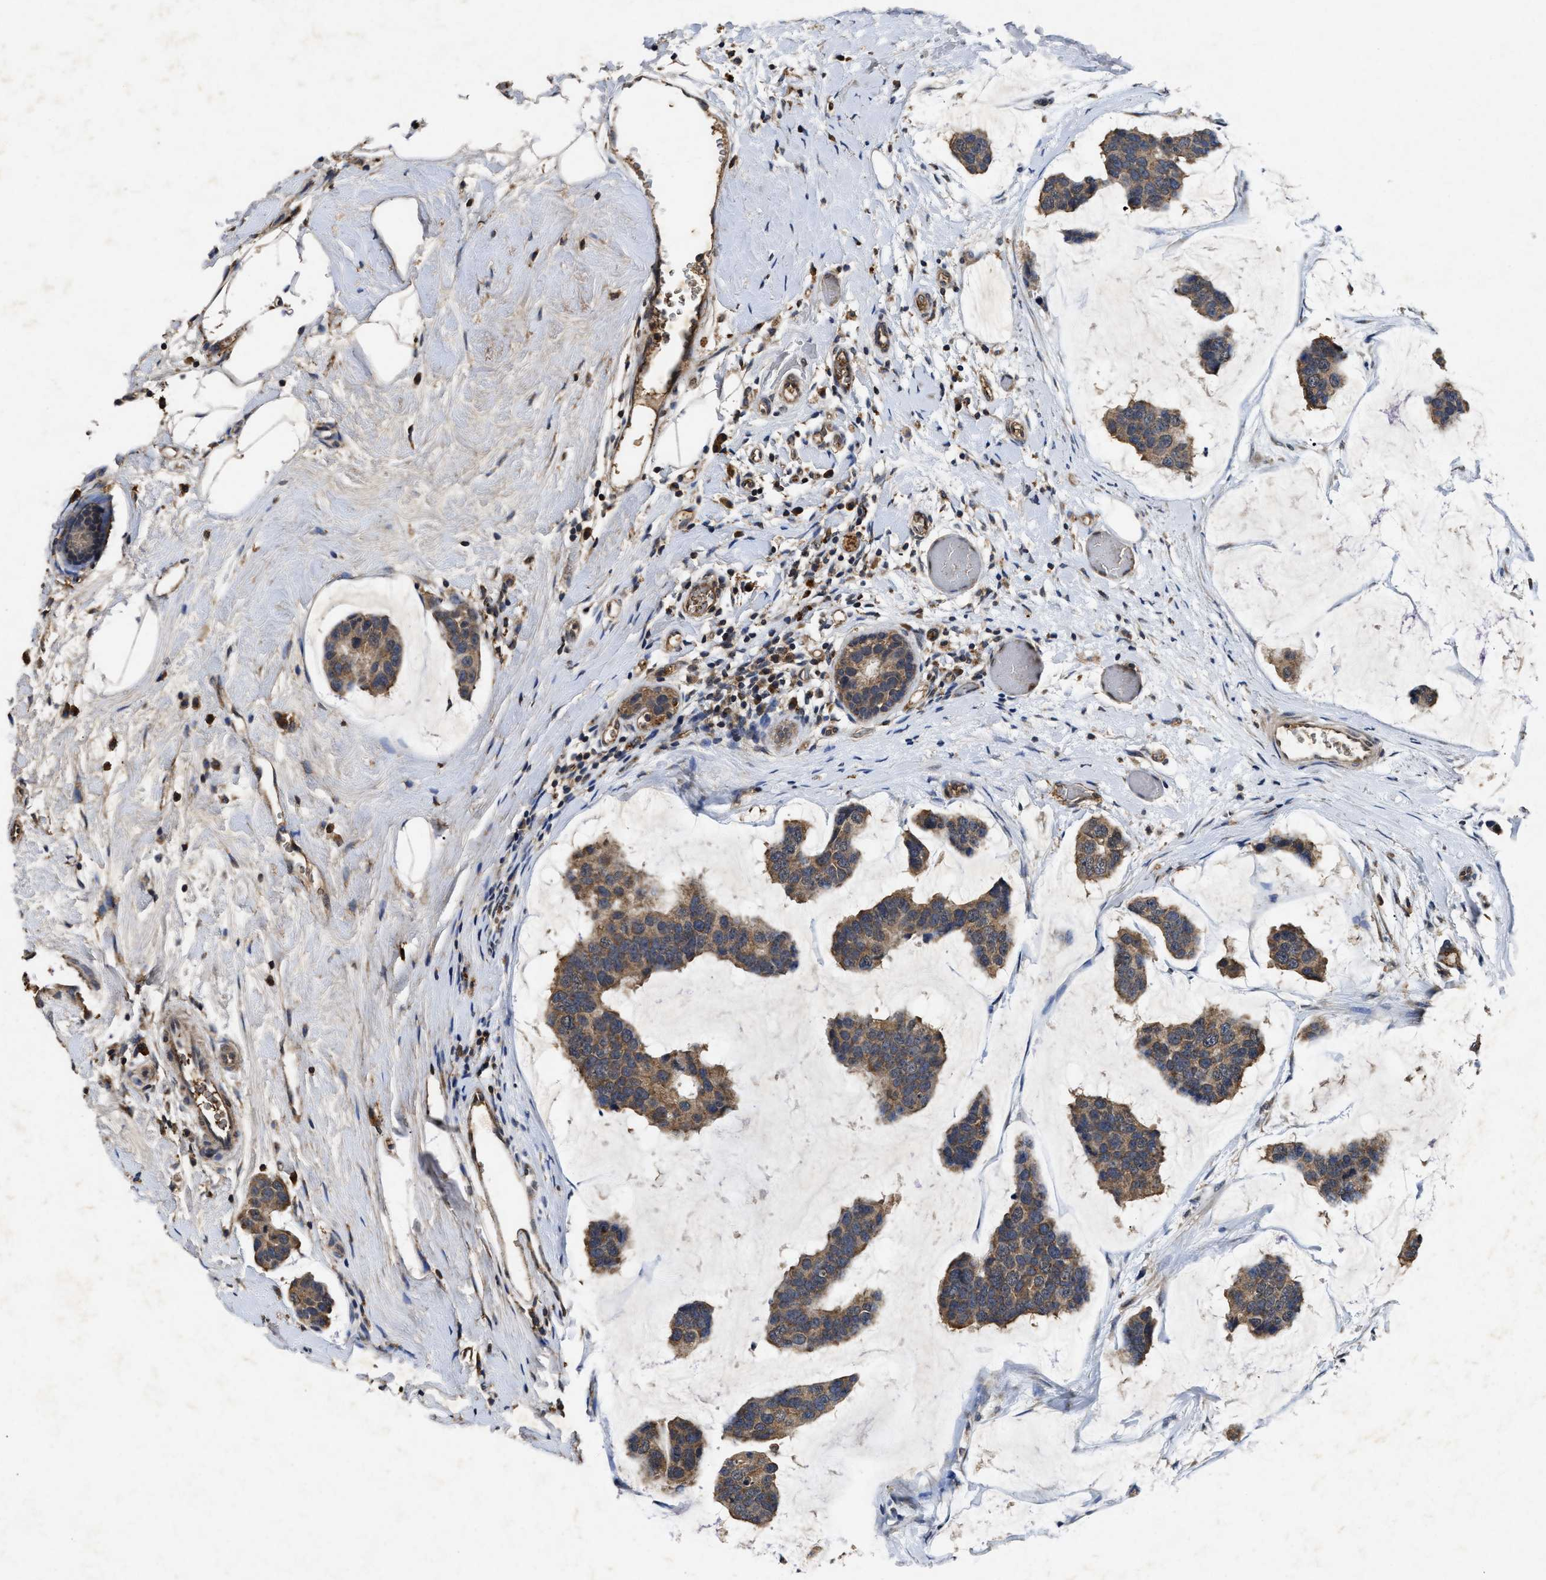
{"staining": {"intensity": "moderate", "quantity": ">75%", "location": "cytoplasmic/membranous"}, "tissue": "breast cancer", "cell_type": "Tumor cells", "image_type": "cancer", "snomed": [{"axis": "morphology", "description": "Normal tissue, NOS"}, {"axis": "morphology", "description": "Duct carcinoma"}, {"axis": "topography", "description": "Breast"}], "caption": "Immunohistochemical staining of human infiltrating ductal carcinoma (breast) shows medium levels of moderate cytoplasmic/membranous protein expression in approximately >75% of tumor cells.", "gene": "PDAP1", "patient": {"sex": "female", "age": 50}}